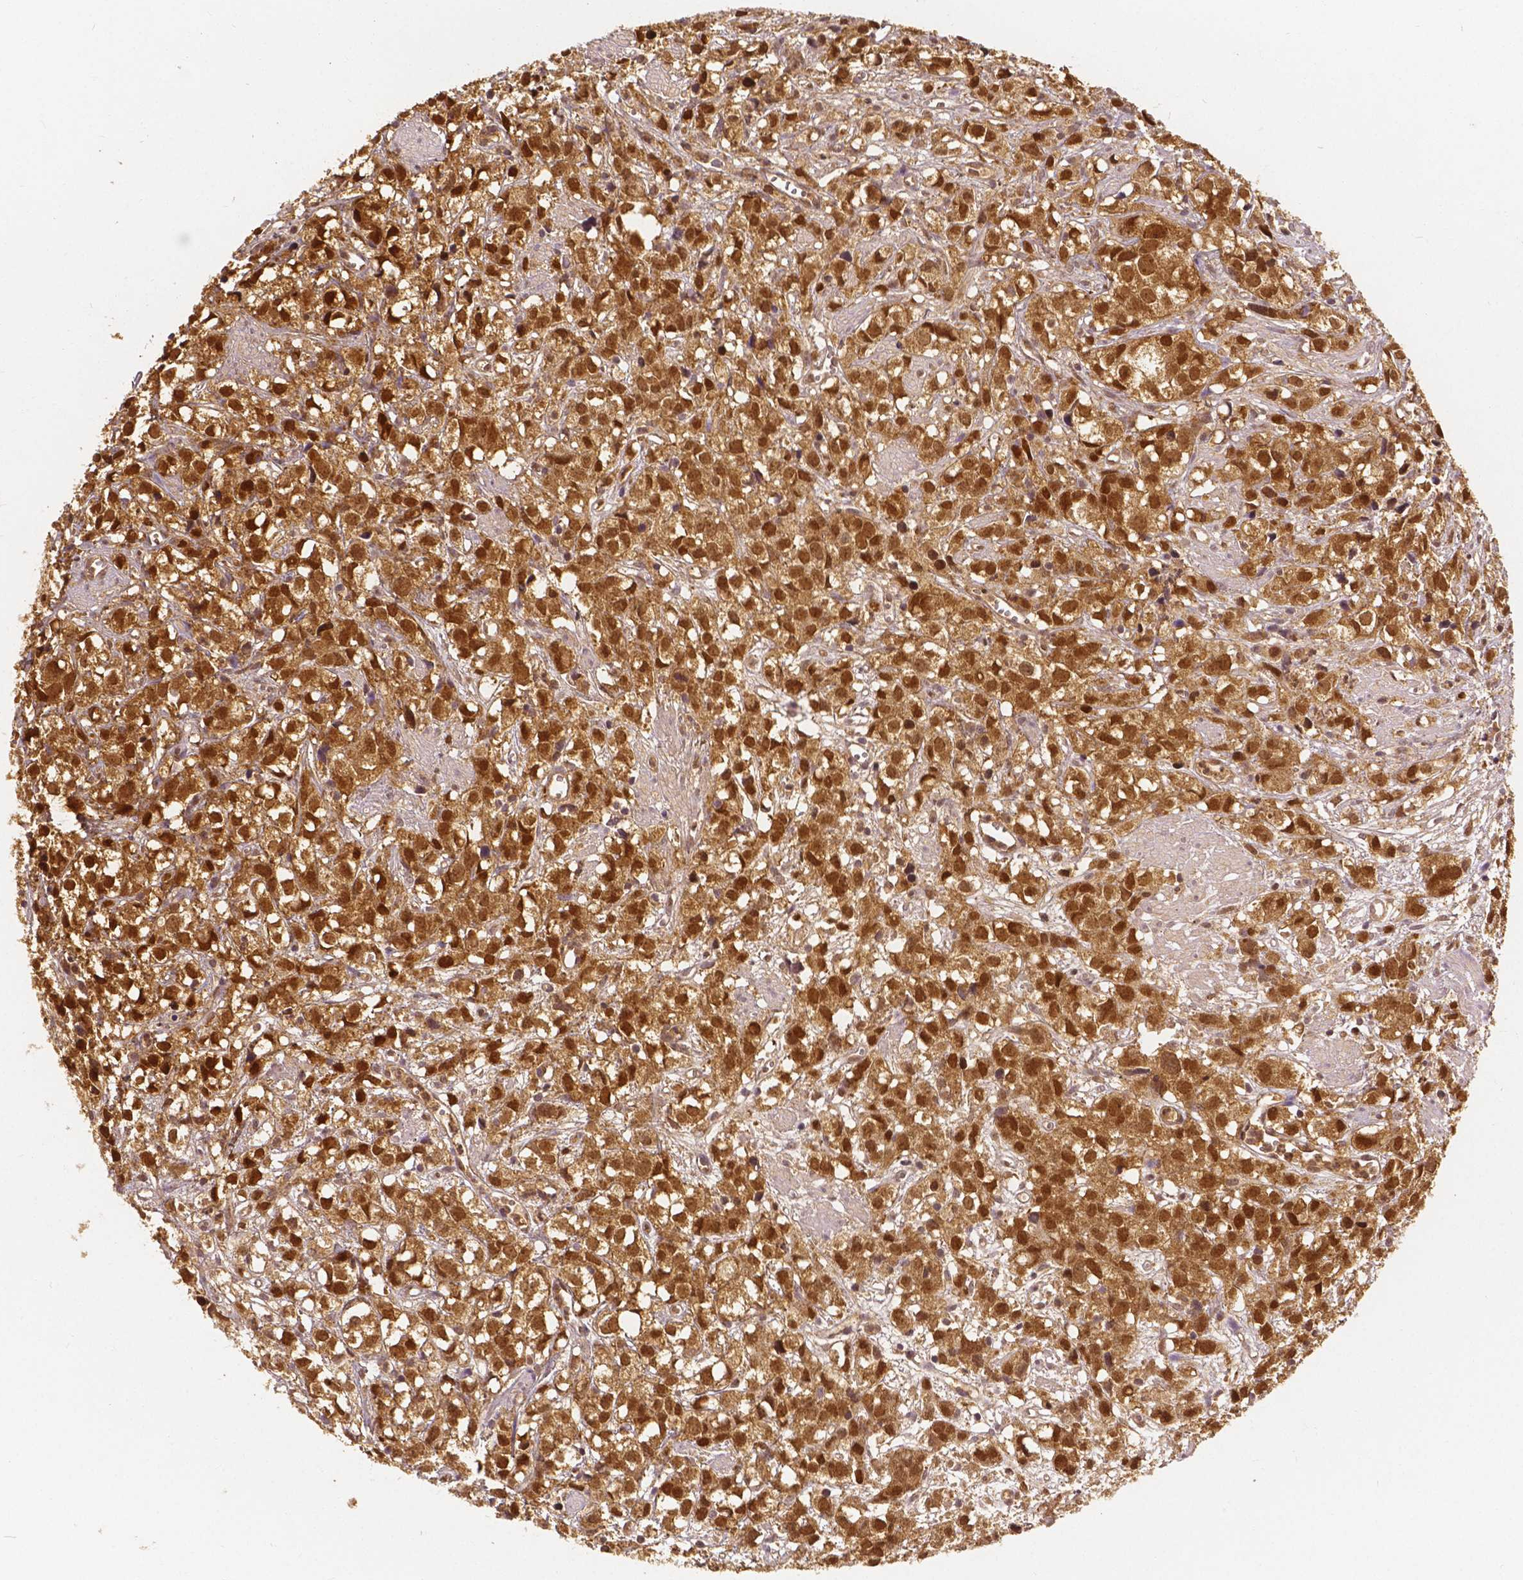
{"staining": {"intensity": "strong", "quantity": ">75%", "location": "cytoplasmic/membranous,nuclear"}, "tissue": "prostate cancer", "cell_type": "Tumor cells", "image_type": "cancer", "snomed": [{"axis": "morphology", "description": "Adenocarcinoma, High grade"}, {"axis": "topography", "description": "Prostate"}], "caption": "Protein staining of prostate cancer tissue displays strong cytoplasmic/membranous and nuclear positivity in about >75% of tumor cells.", "gene": "NAPRT", "patient": {"sex": "male", "age": 68}}